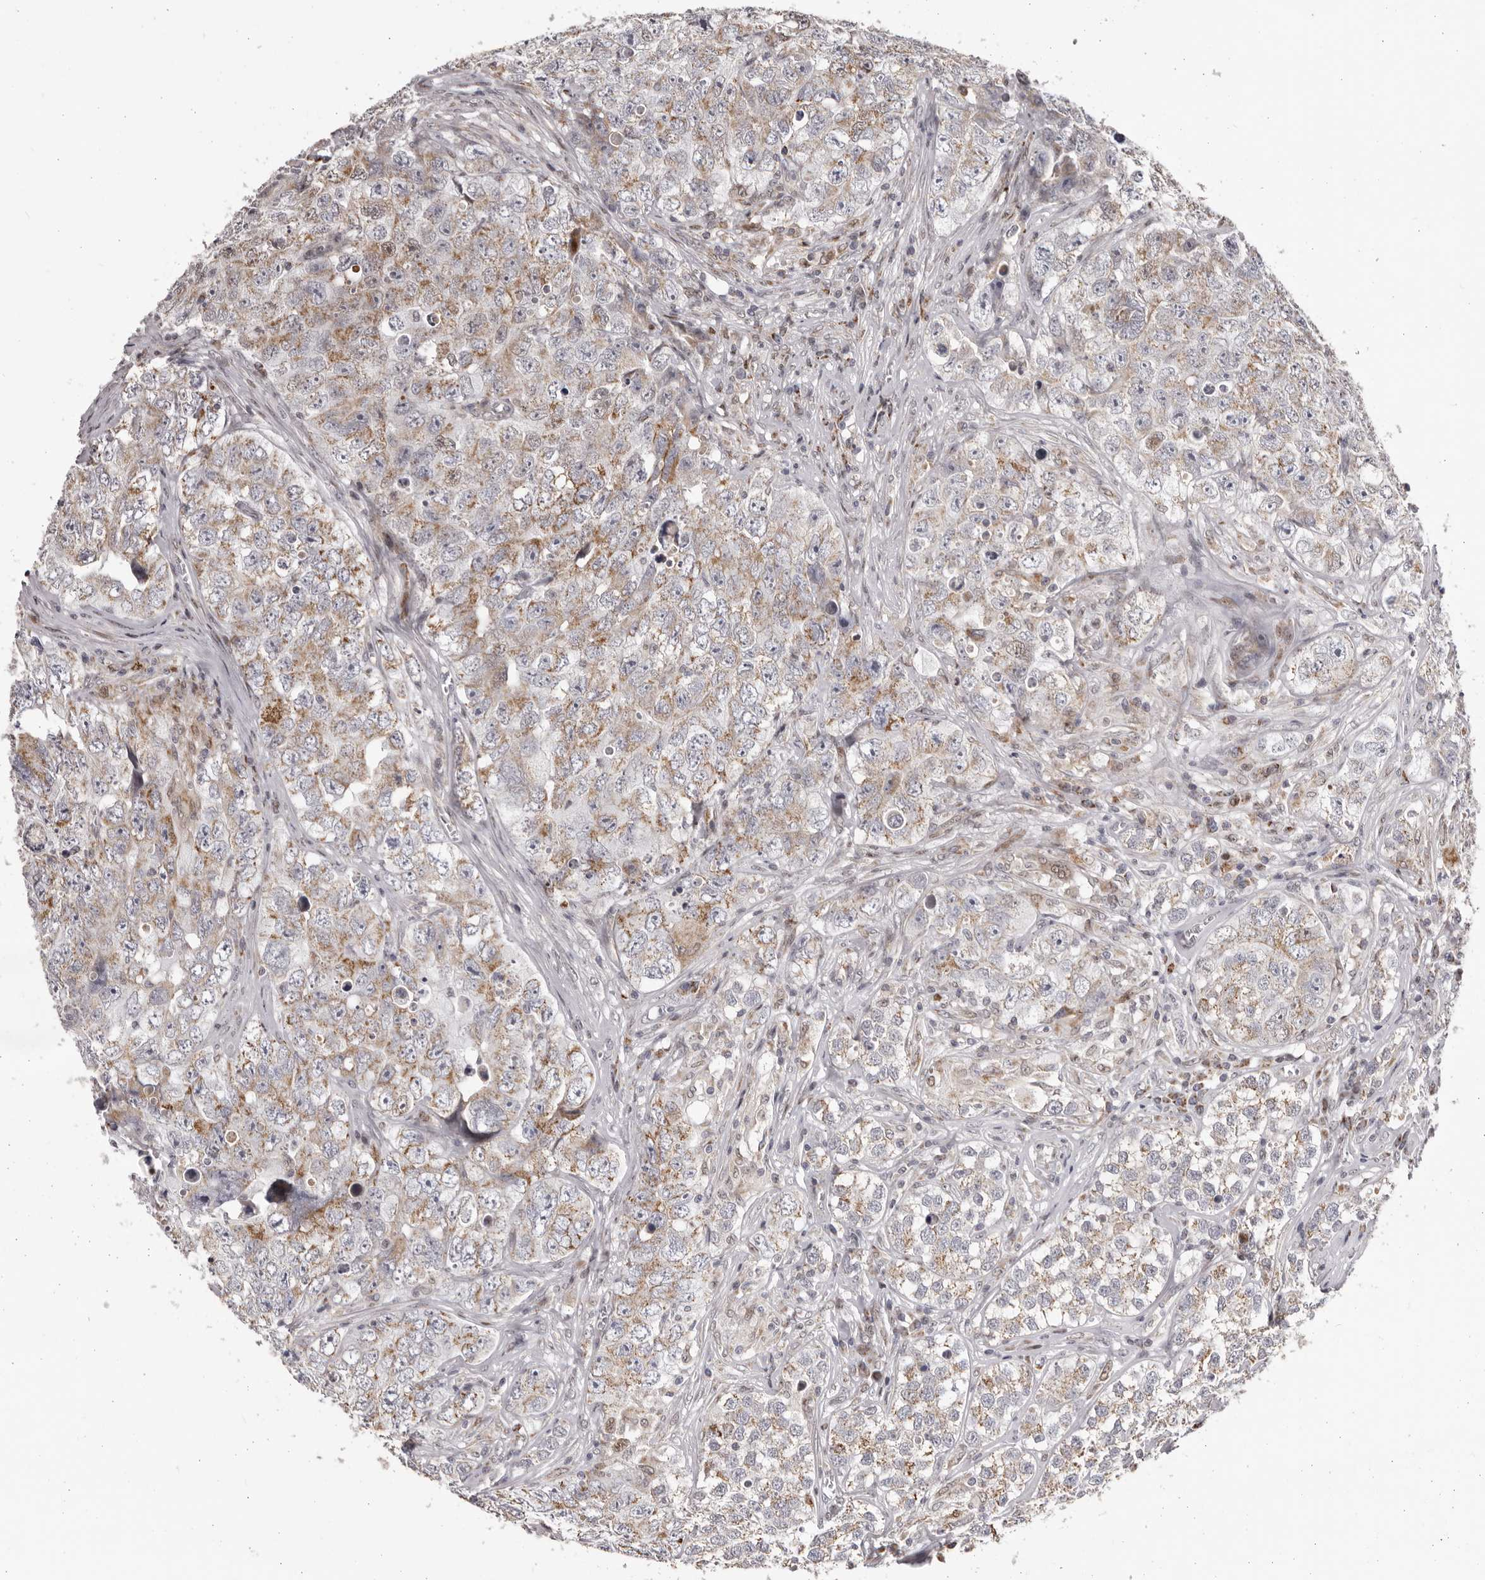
{"staining": {"intensity": "weak", "quantity": ">75%", "location": "cytoplasmic/membranous"}, "tissue": "testis cancer", "cell_type": "Tumor cells", "image_type": "cancer", "snomed": [{"axis": "morphology", "description": "Seminoma, NOS"}, {"axis": "morphology", "description": "Carcinoma, Embryonal, NOS"}, {"axis": "topography", "description": "Testis"}], "caption": "High-power microscopy captured an immunohistochemistry photomicrograph of testis cancer (seminoma), revealing weak cytoplasmic/membranous positivity in about >75% of tumor cells. The staining was performed using DAB to visualize the protein expression in brown, while the nuclei were stained in blue with hematoxylin (Magnification: 20x).", "gene": "C17orf99", "patient": {"sex": "male", "age": 43}}